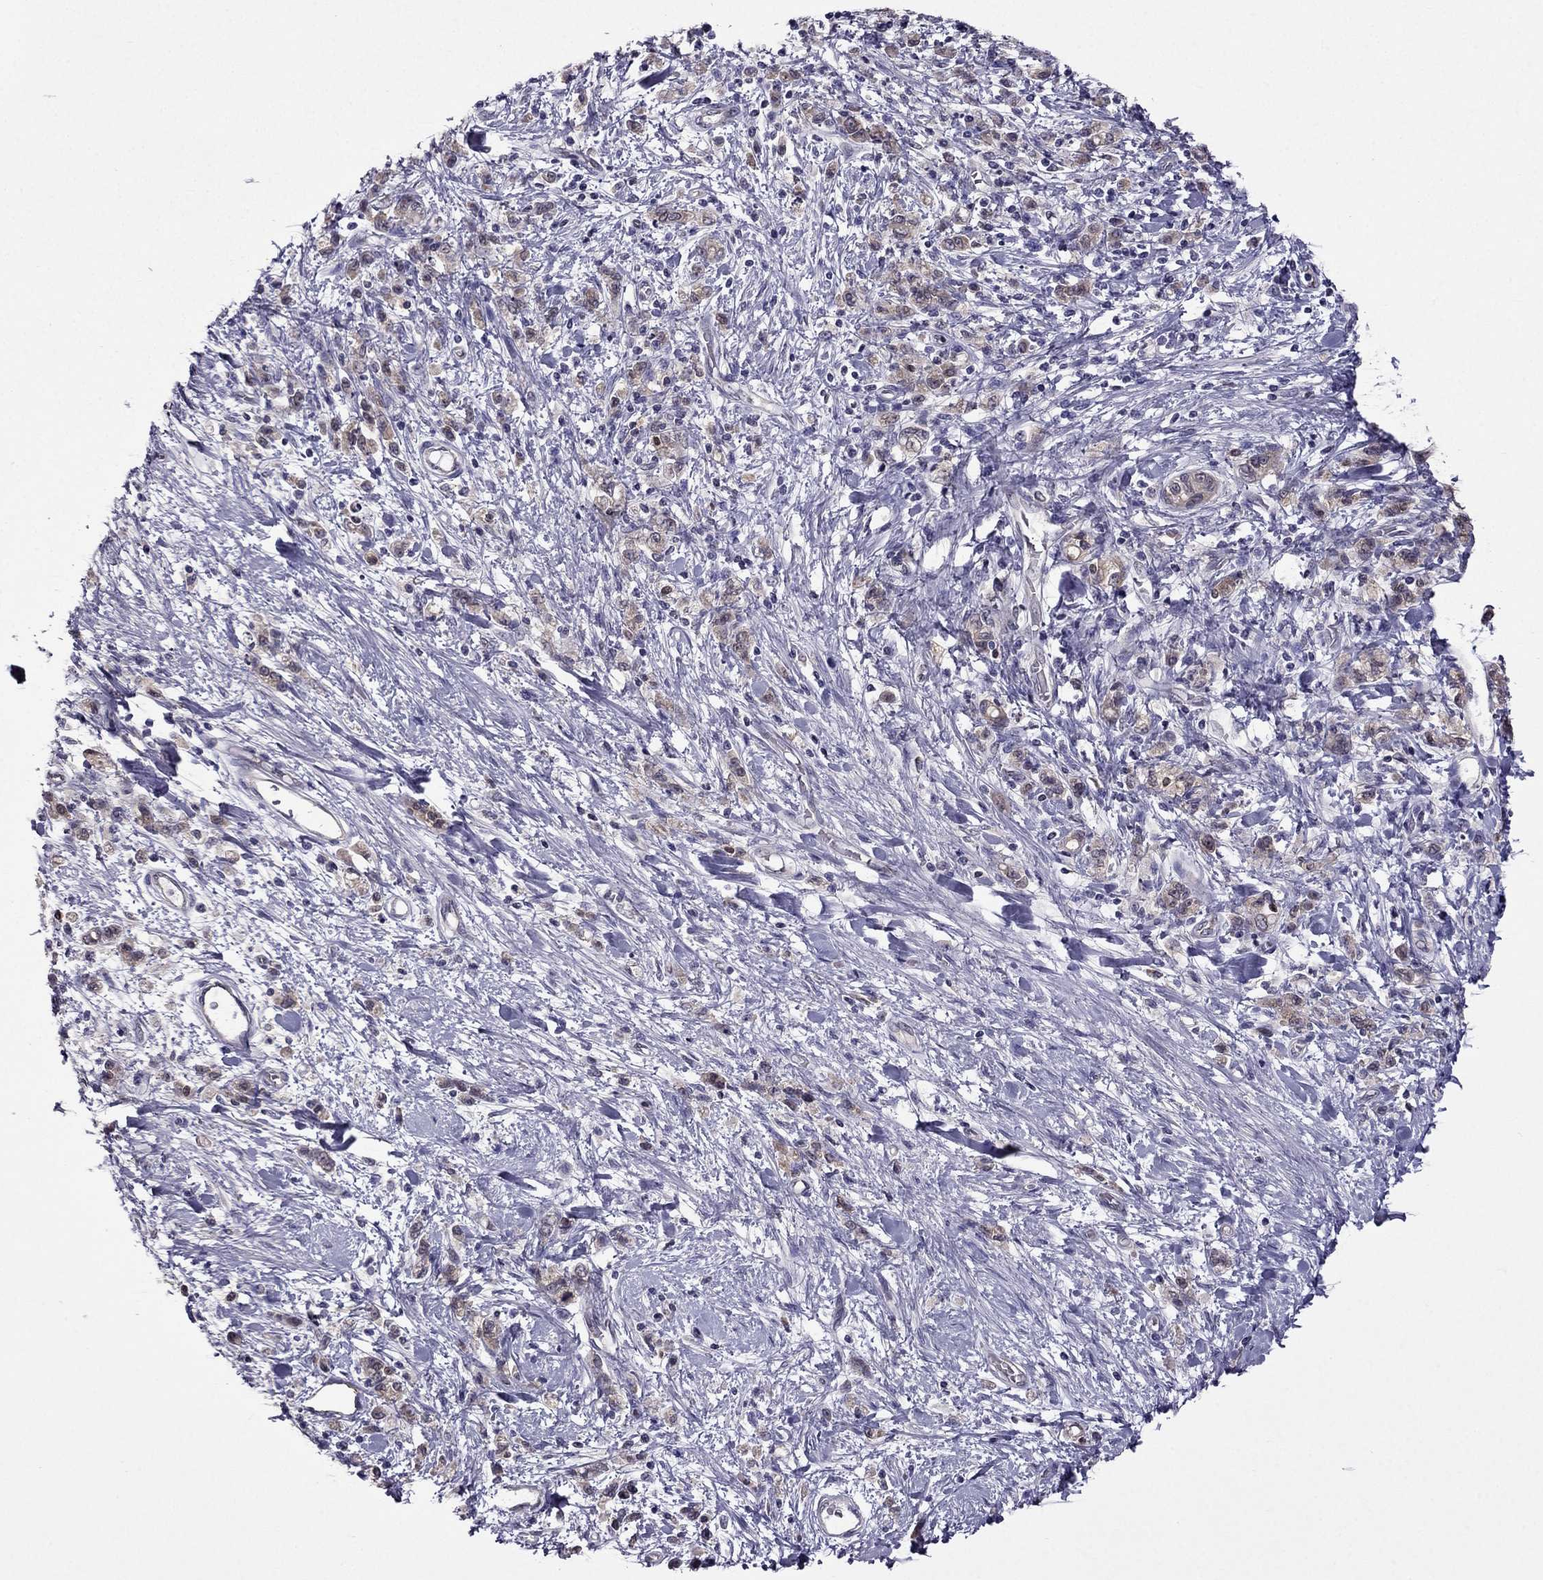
{"staining": {"intensity": "moderate", "quantity": ">75%", "location": "cytoplasmic/membranous"}, "tissue": "stomach cancer", "cell_type": "Tumor cells", "image_type": "cancer", "snomed": [{"axis": "morphology", "description": "Adenocarcinoma, NOS"}, {"axis": "topography", "description": "Stomach"}], "caption": "Tumor cells show medium levels of moderate cytoplasmic/membranous expression in about >75% of cells in human stomach adenocarcinoma.", "gene": "CDK5", "patient": {"sex": "male", "age": 77}}